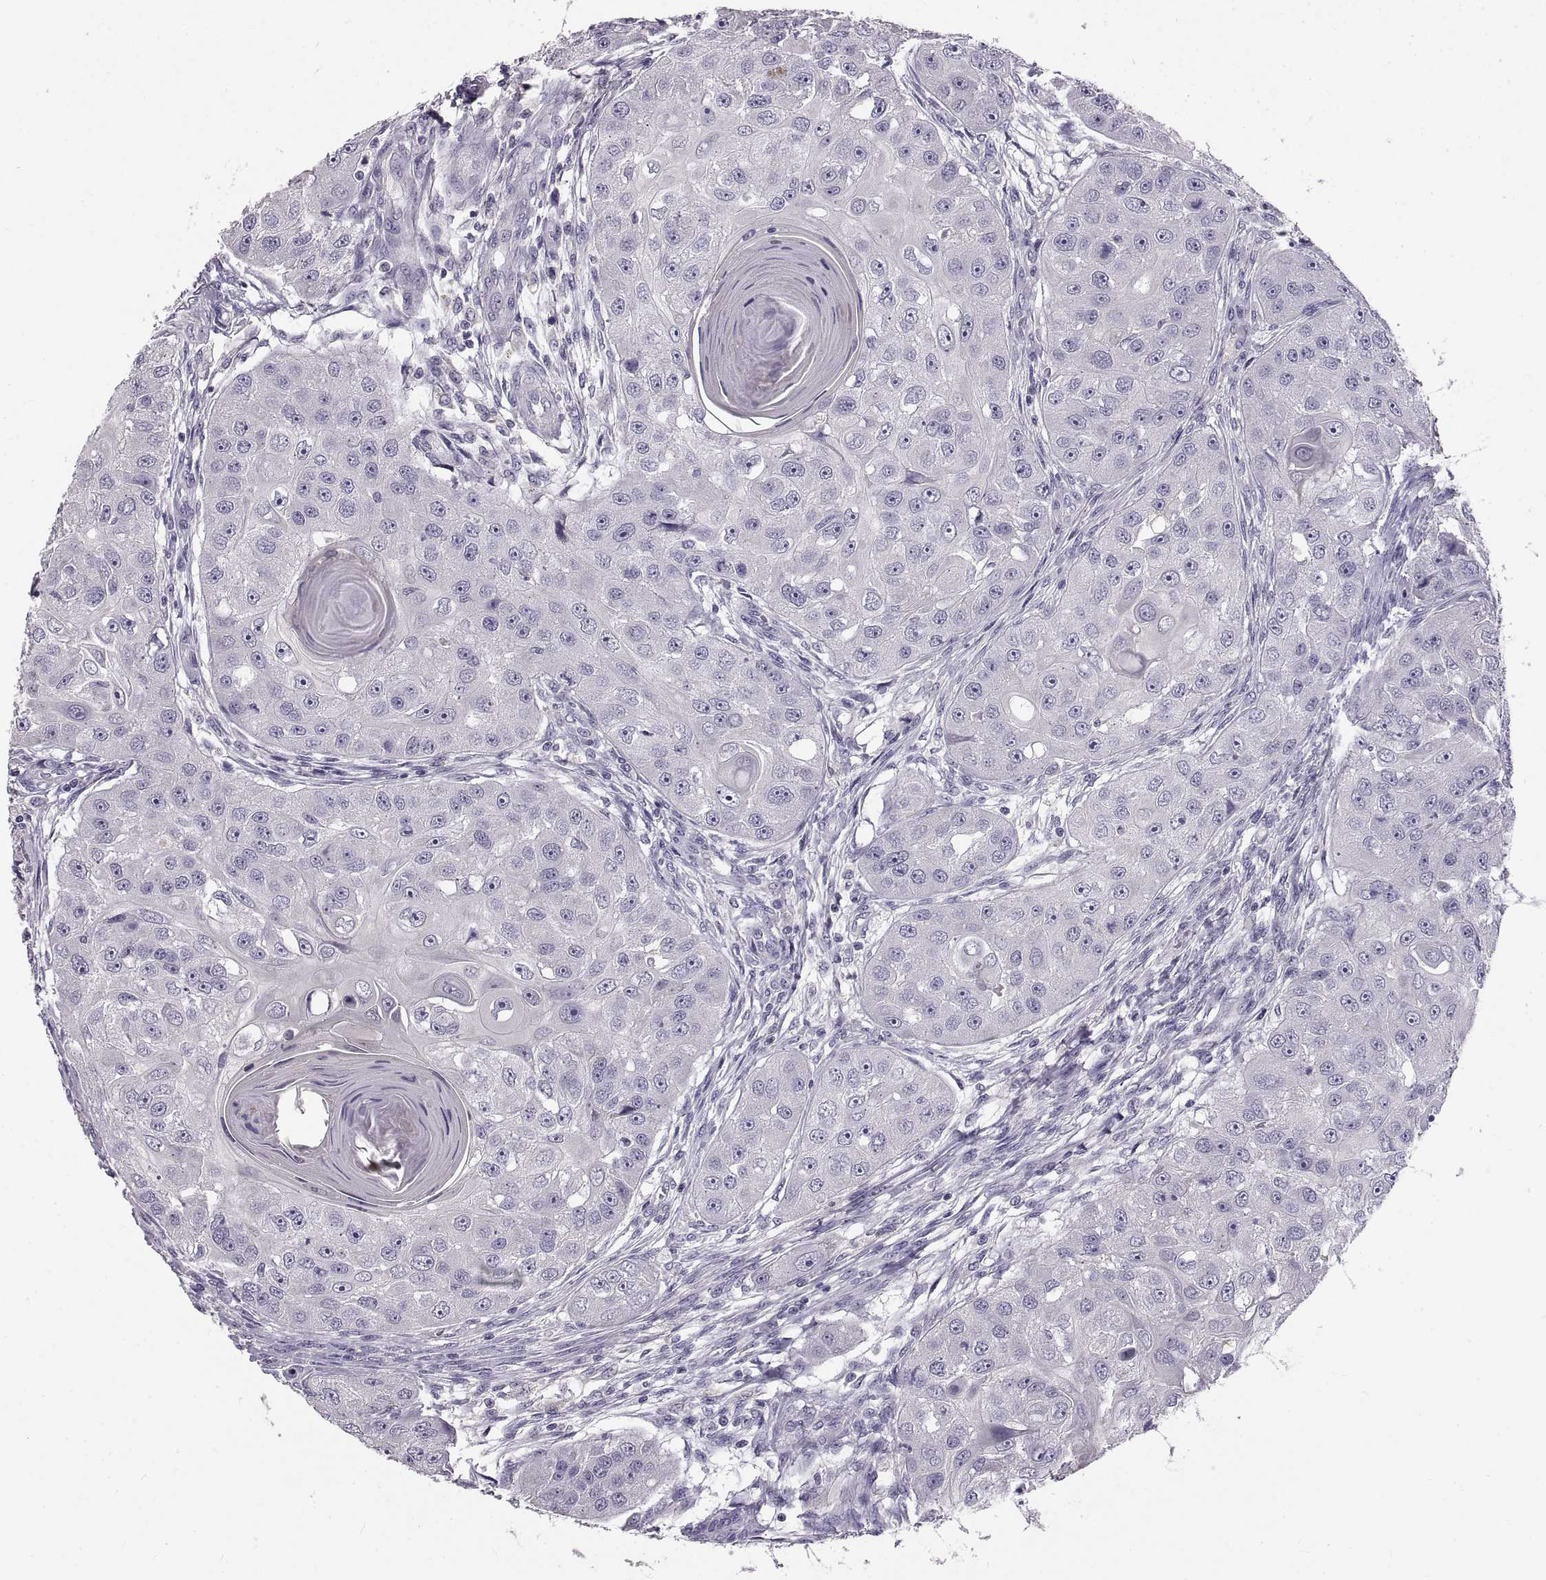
{"staining": {"intensity": "negative", "quantity": "none", "location": "none"}, "tissue": "head and neck cancer", "cell_type": "Tumor cells", "image_type": "cancer", "snomed": [{"axis": "morphology", "description": "Squamous cell carcinoma, NOS"}, {"axis": "topography", "description": "Head-Neck"}], "caption": "DAB (3,3'-diaminobenzidine) immunohistochemical staining of squamous cell carcinoma (head and neck) reveals no significant staining in tumor cells.", "gene": "ADAM32", "patient": {"sex": "male", "age": 51}}